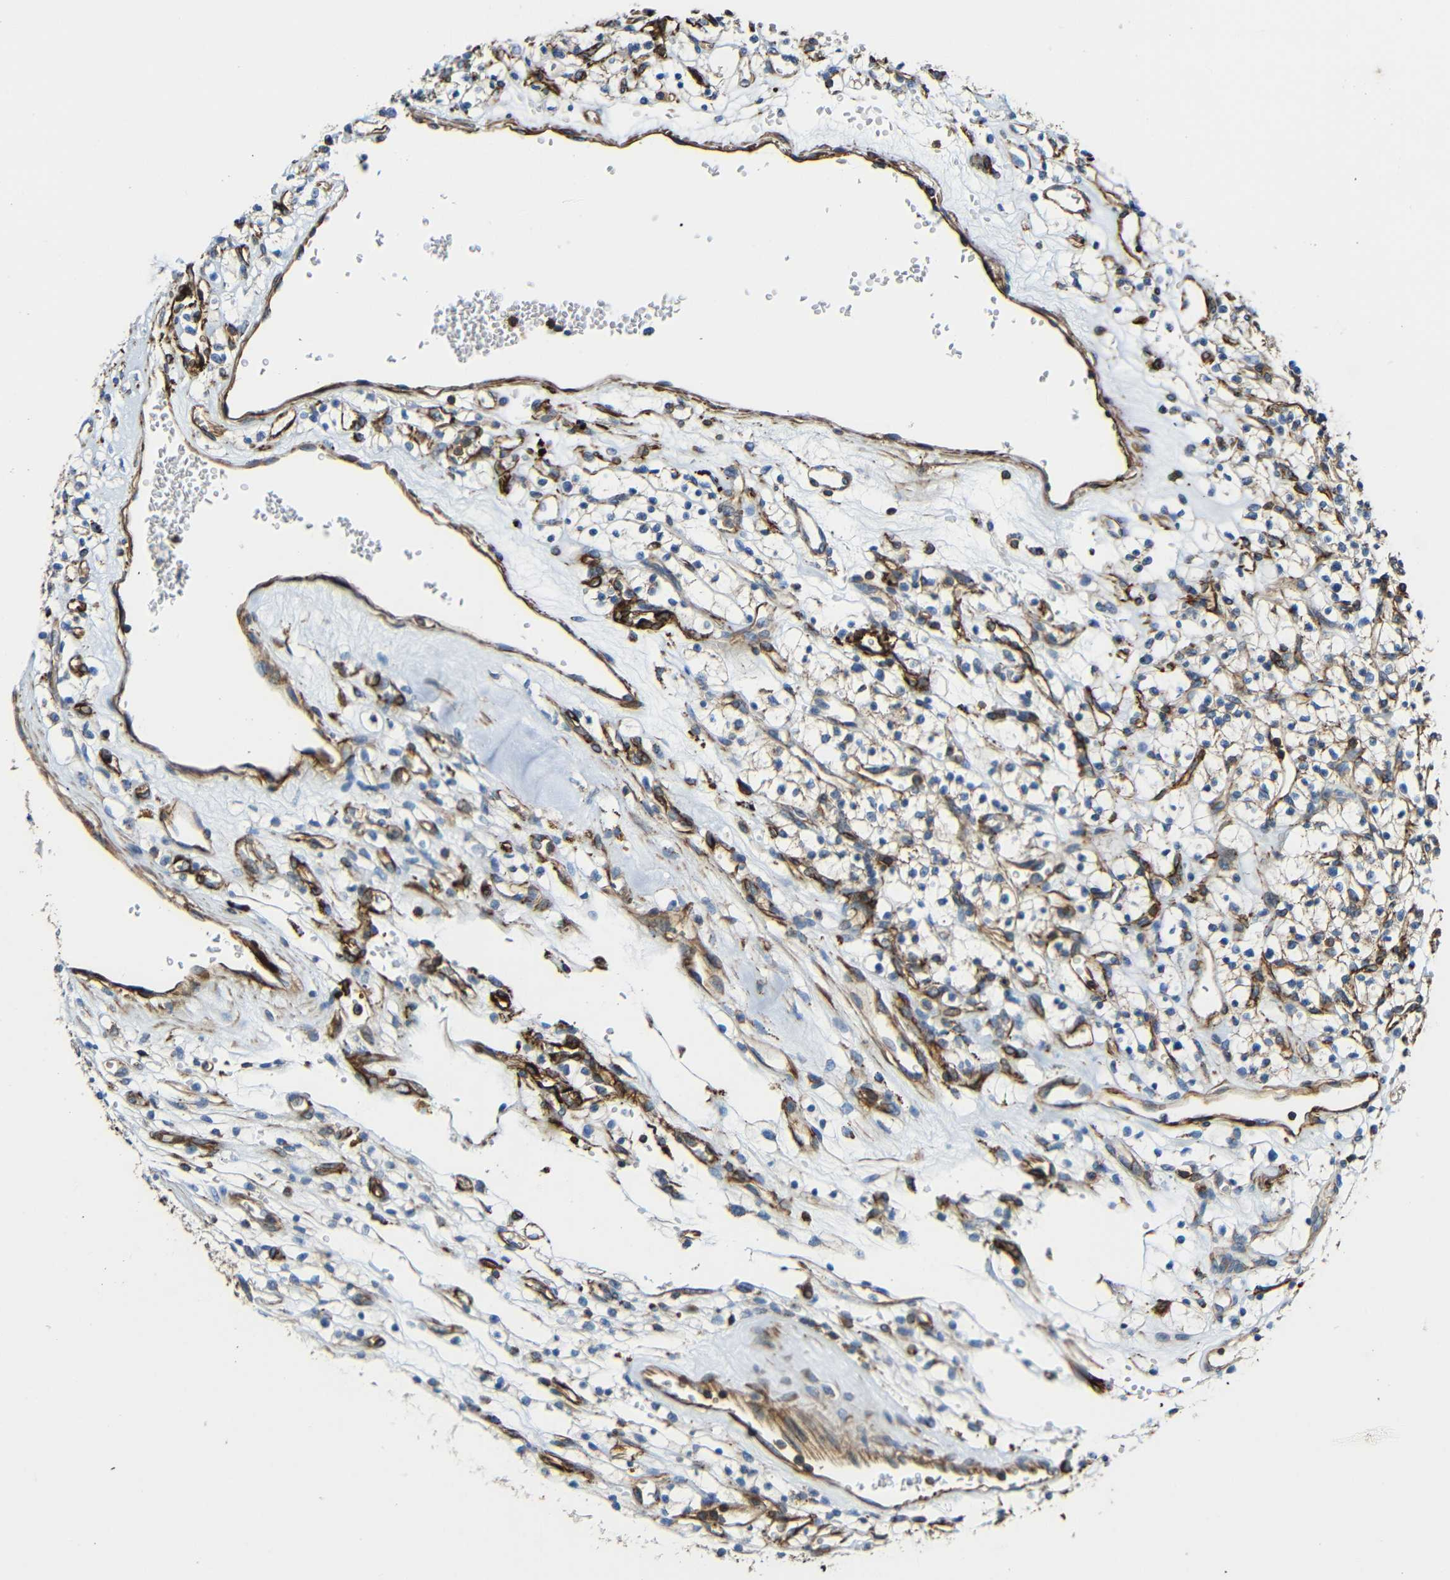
{"staining": {"intensity": "weak", "quantity": "<25%", "location": "cytoplasmic/membranous"}, "tissue": "renal cancer", "cell_type": "Tumor cells", "image_type": "cancer", "snomed": [{"axis": "morphology", "description": "Adenocarcinoma, NOS"}, {"axis": "topography", "description": "Kidney"}], "caption": "A micrograph of renal adenocarcinoma stained for a protein demonstrates no brown staining in tumor cells.", "gene": "IGSF10", "patient": {"sex": "female", "age": 57}}